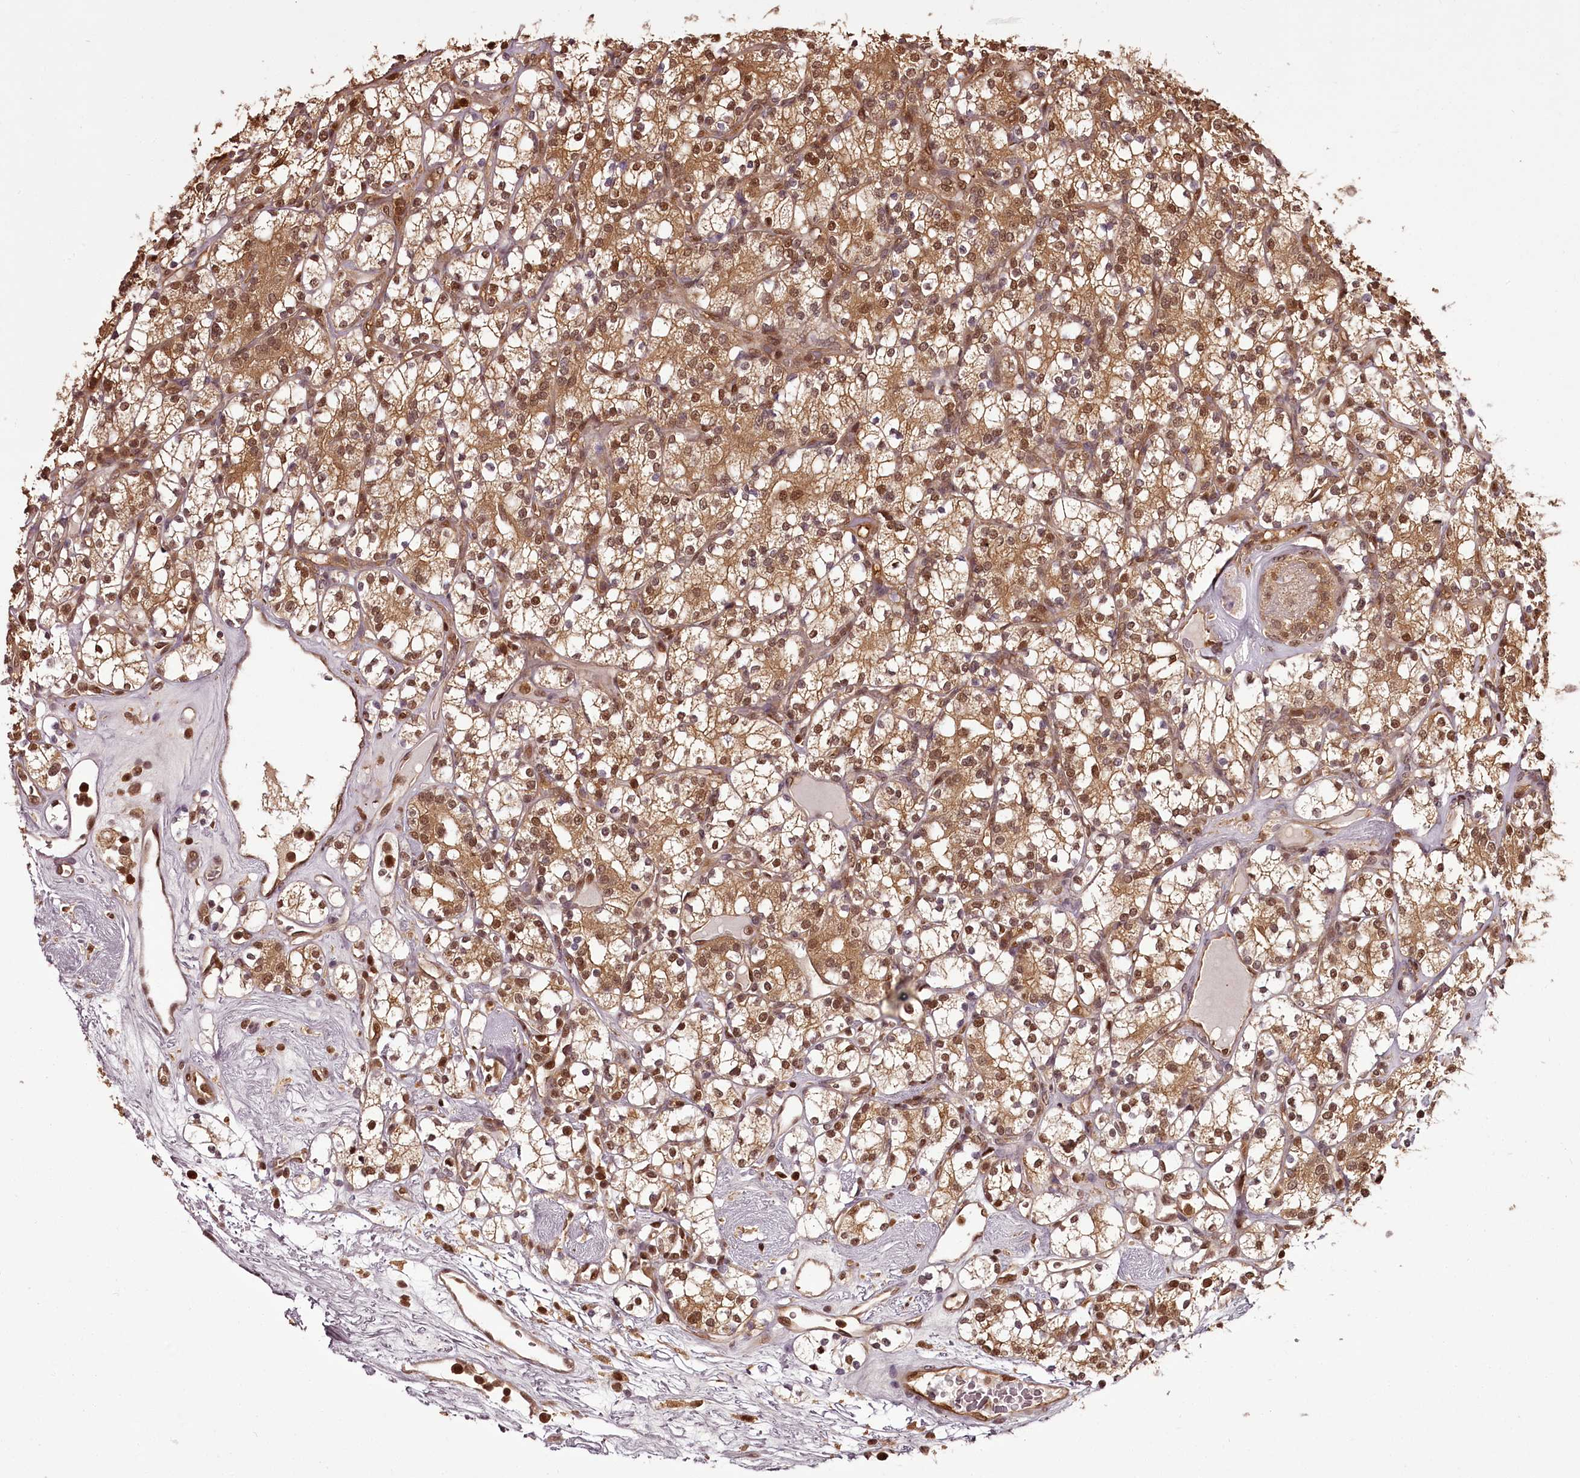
{"staining": {"intensity": "moderate", "quantity": ">75%", "location": "cytoplasmic/membranous,nuclear"}, "tissue": "renal cancer", "cell_type": "Tumor cells", "image_type": "cancer", "snomed": [{"axis": "morphology", "description": "Adenocarcinoma, NOS"}, {"axis": "topography", "description": "Kidney"}], "caption": "IHC histopathology image of neoplastic tissue: renal adenocarcinoma stained using immunohistochemistry (IHC) demonstrates medium levels of moderate protein expression localized specifically in the cytoplasmic/membranous and nuclear of tumor cells, appearing as a cytoplasmic/membranous and nuclear brown color.", "gene": "NPRL2", "patient": {"sex": "male", "age": 77}}